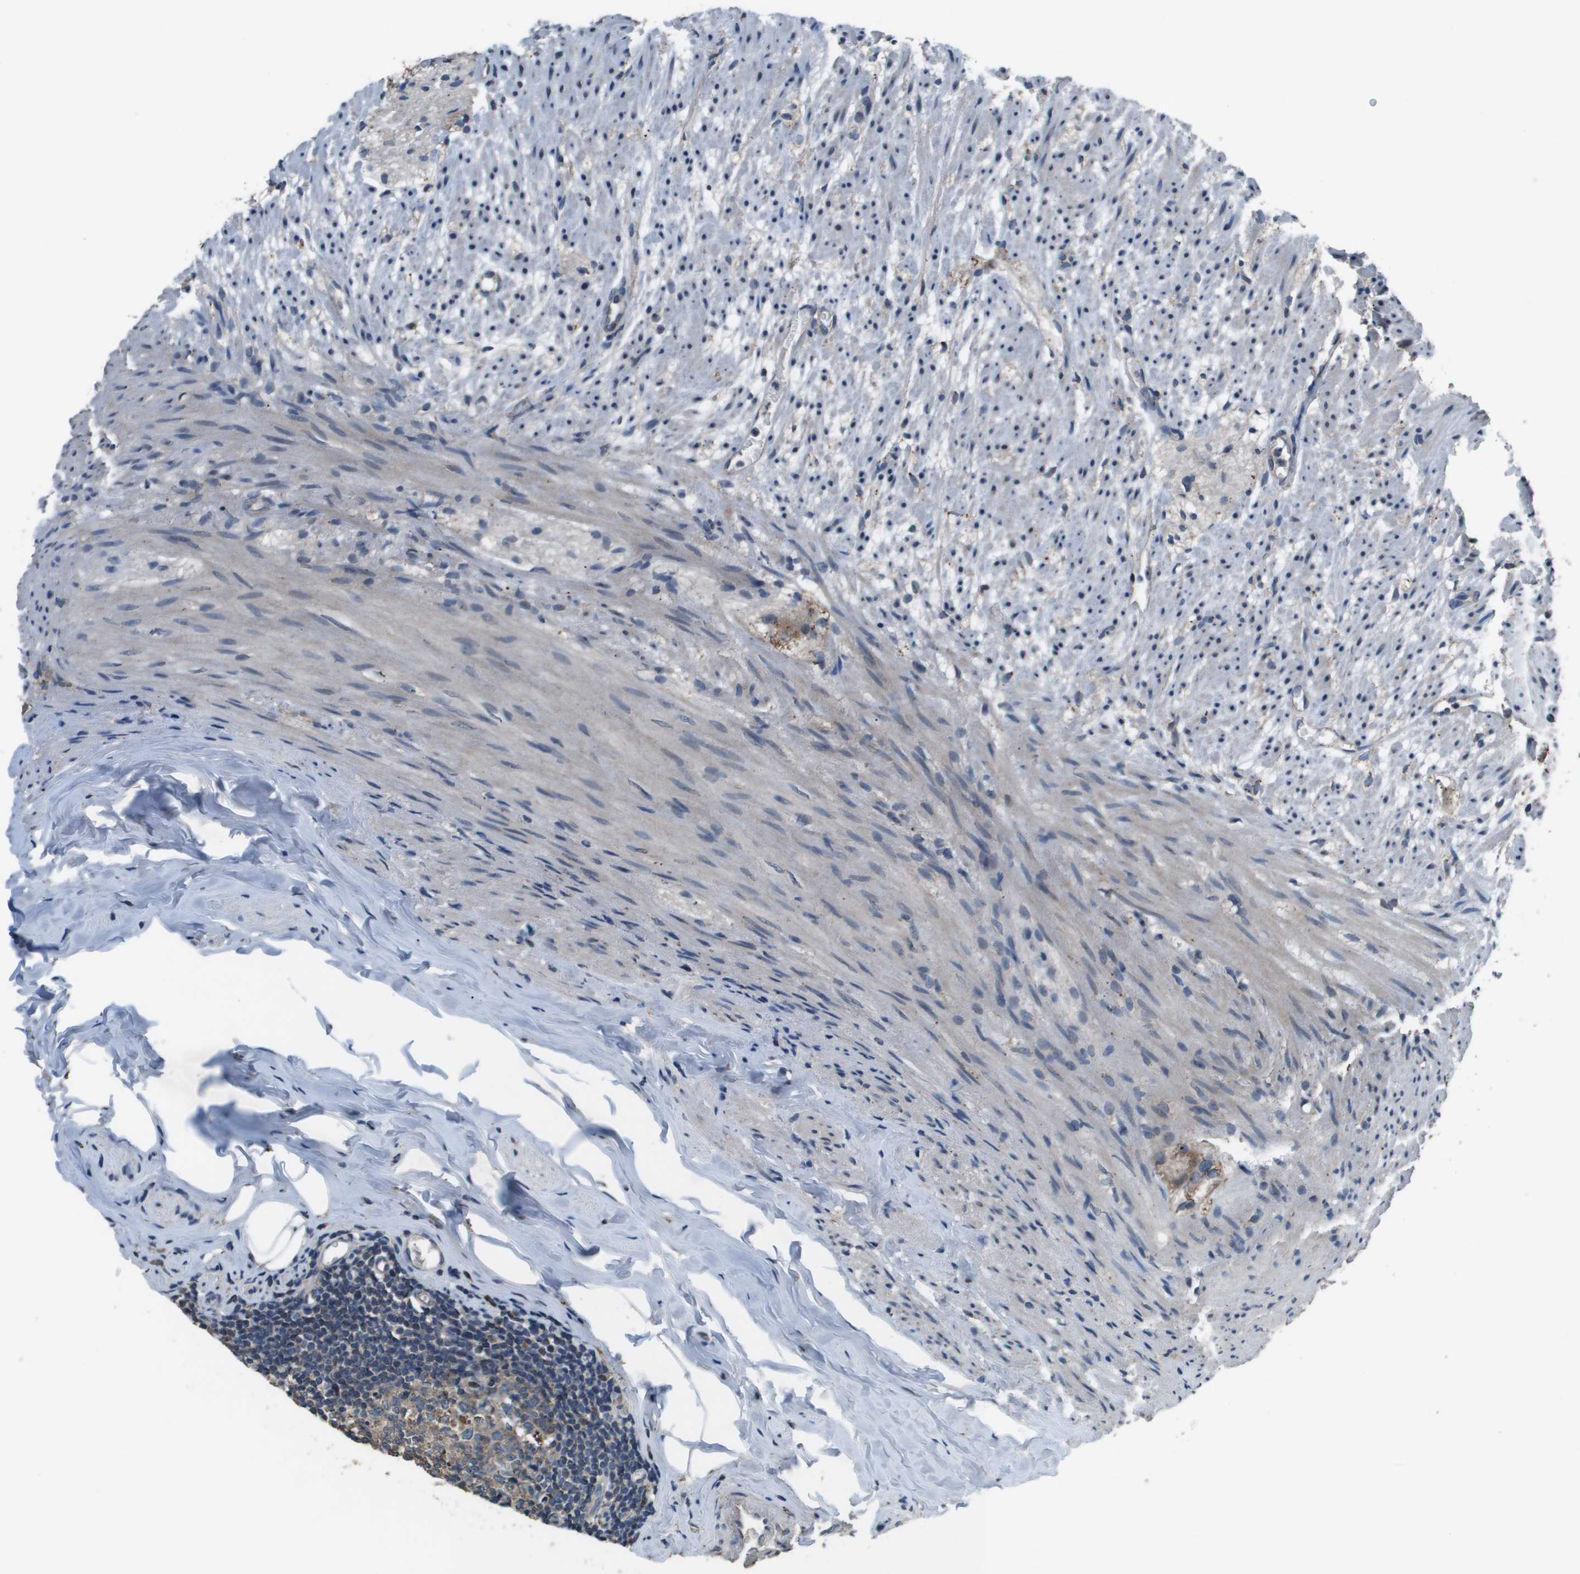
{"staining": {"intensity": "weak", "quantity": "<25%", "location": "cytoplasmic/membranous"}, "tissue": "appendix", "cell_type": "Glandular cells", "image_type": "normal", "snomed": [{"axis": "morphology", "description": "Normal tissue, NOS"}, {"axis": "topography", "description": "Appendix"}], "caption": "Micrograph shows no significant protein staining in glandular cells of unremarkable appendix. Brightfield microscopy of immunohistochemistry (IHC) stained with DAB (3,3'-diaminobenzidine) (brown) and hematoxylin (blue), captured at high magnification.", "gene": "GOSR2", "patient": {"sex": "female", "age": 77}}